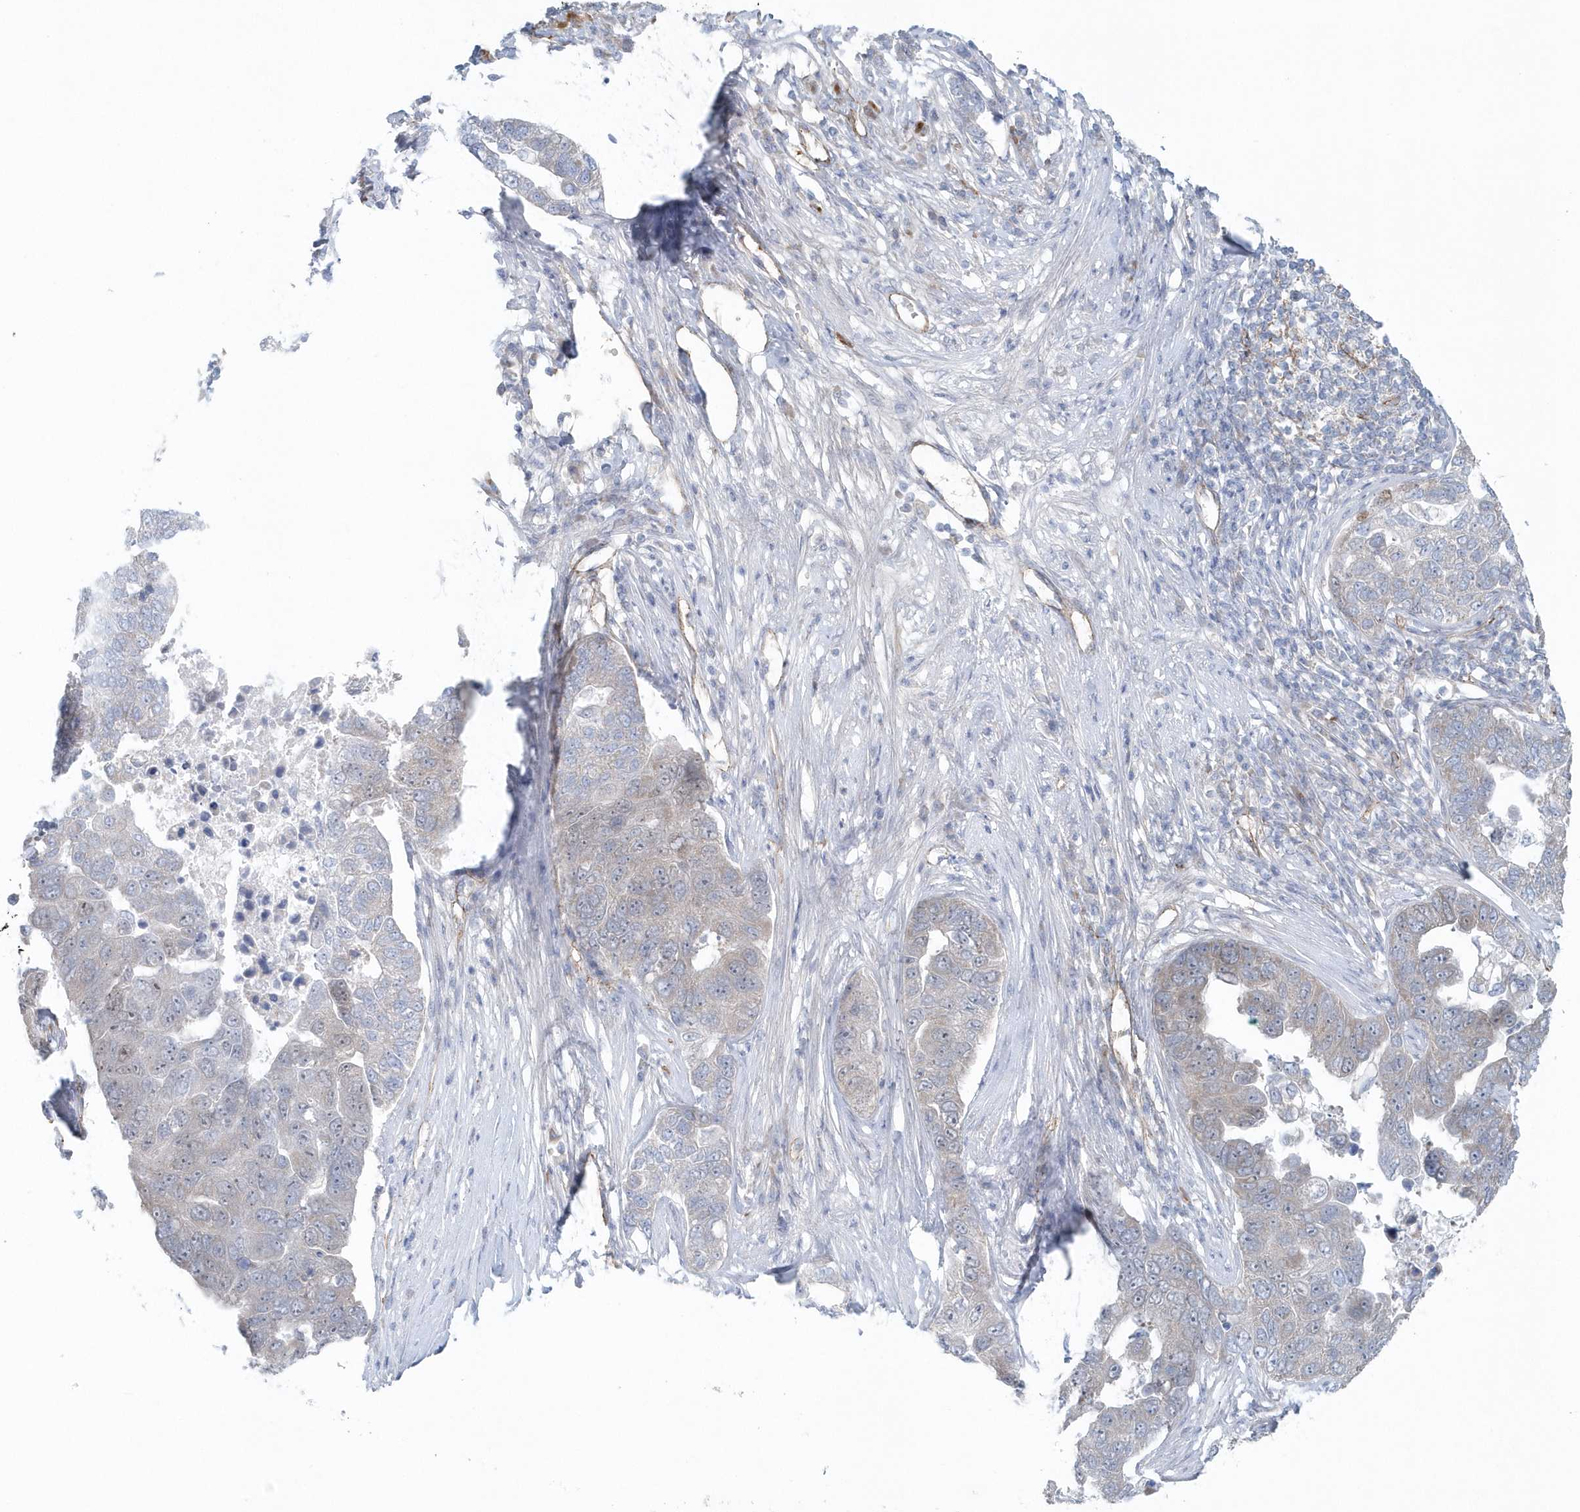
{"staining": {"intensity": "weak", "quantity": "<25%", "location": "nuclear"}, "tissue": "pancreatic cancer", "cell_type": "Tumor cells", "image_type": "cancer", "snomed": [{"axis": "morphology", "description": "Adenocarcinoma, NOS"}, {"axis": "topography", "description": "Pancreas"}], "caption": "This is an immunohistochemistry (IHC) photomicrograph of pancreatic cancer (adenocarcinoma). There is no staining in tumor cells.", "gene": "GPR152", "patient": {"sex": "female", "age": 61}}